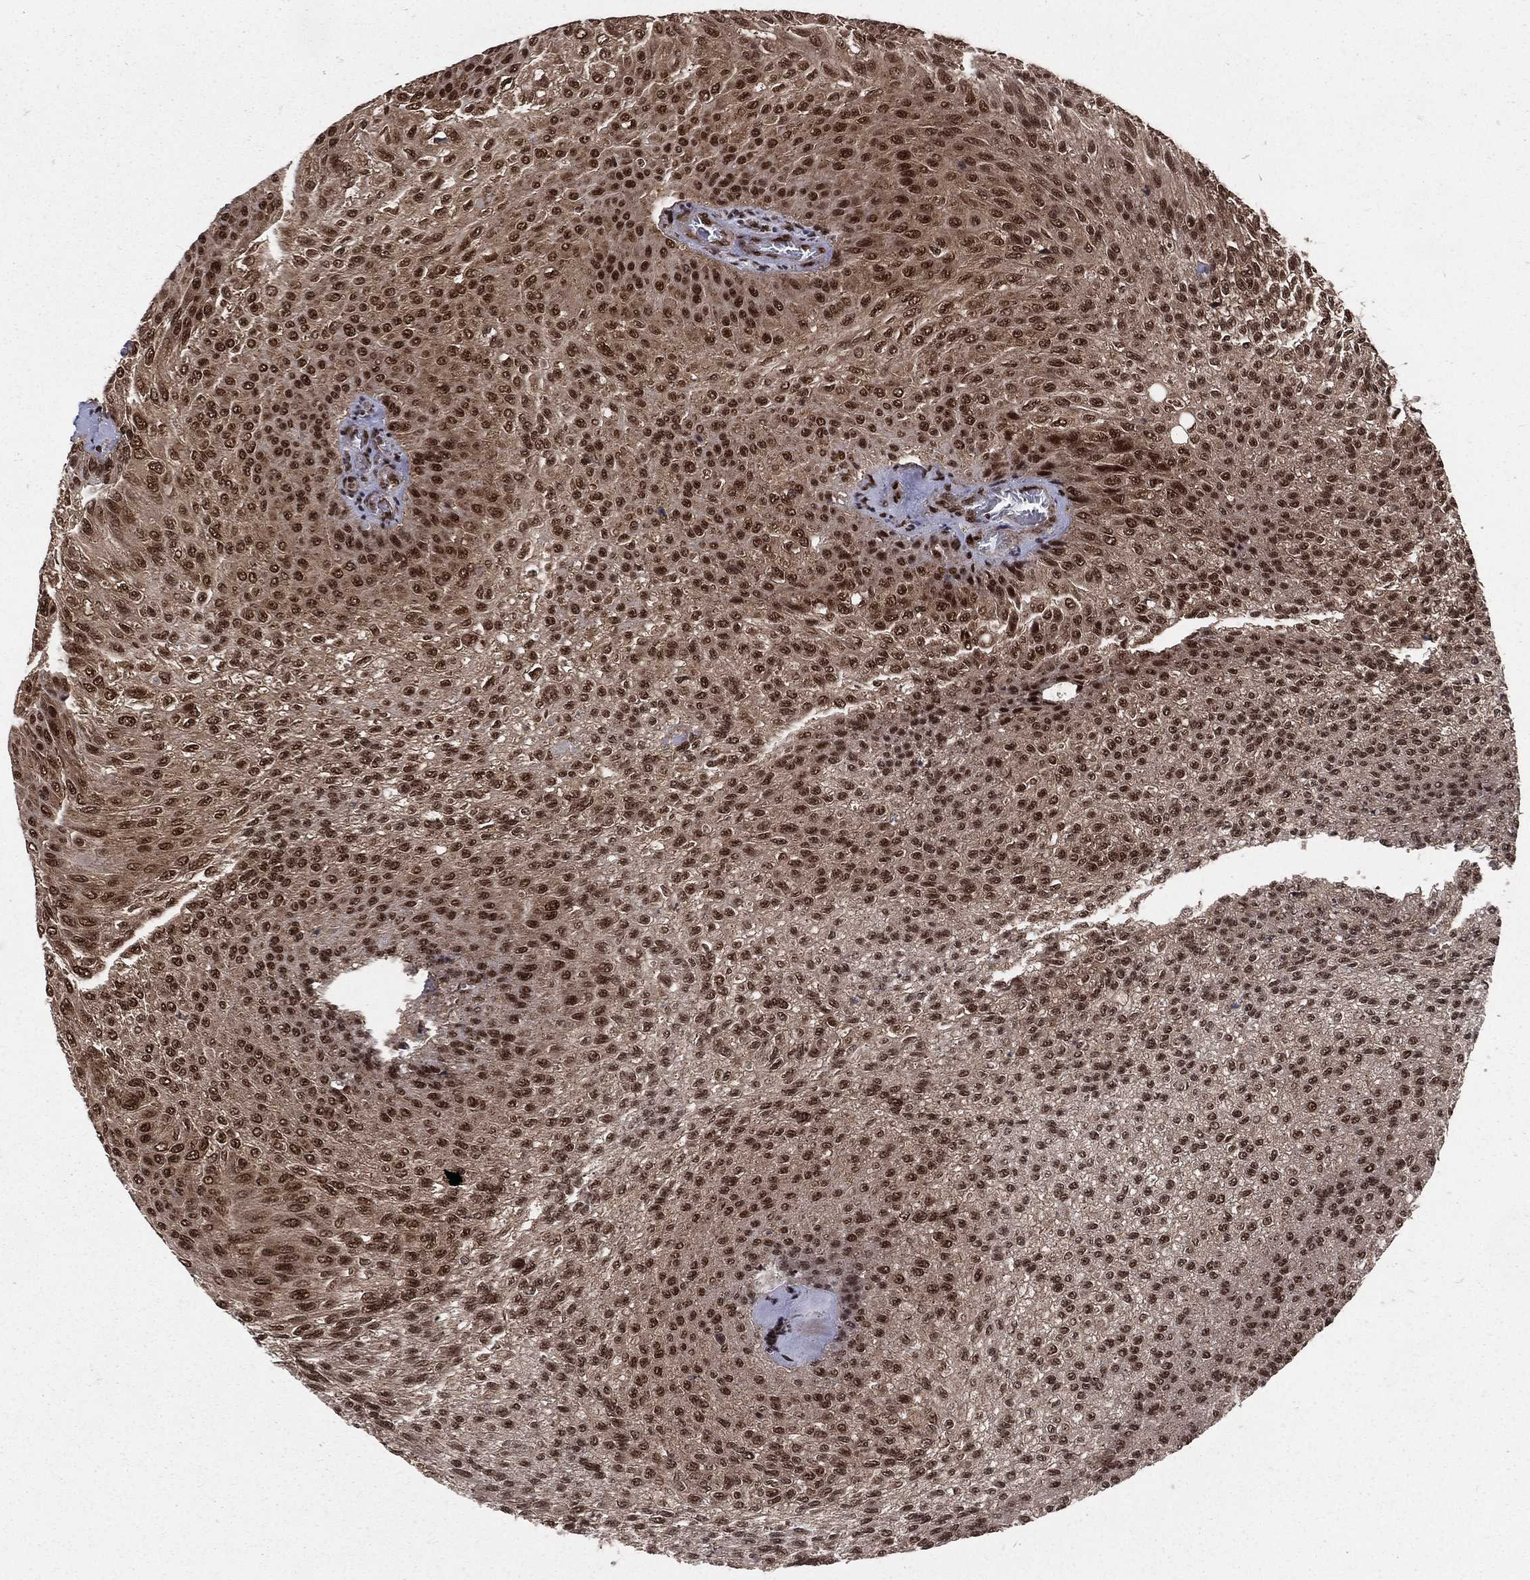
{"staining": {"intensity": "strong", "quantity": ">75%", "location": "nuclear"}, "tissue": "urothelial cancer", "cell_type": "Tumor cells", "image_type": "cancer", "snomed": [{"axis": "morphology", "description": "Urothelial carcinoma, Low grade"}, {"axis": "topography", "description": "Ureter, NOS"}, {"axis": "topography", "description": "Urinary bladder"}], "caption": "Tumor cells demonstrate strong nuclear positivity in about >75% of cells in urothelial cancer. (brown staining indicates protein expression, while blue staining denotes nuclei).", "gene": "COPS4", "patient": {"sex": "male", "age": 78}}